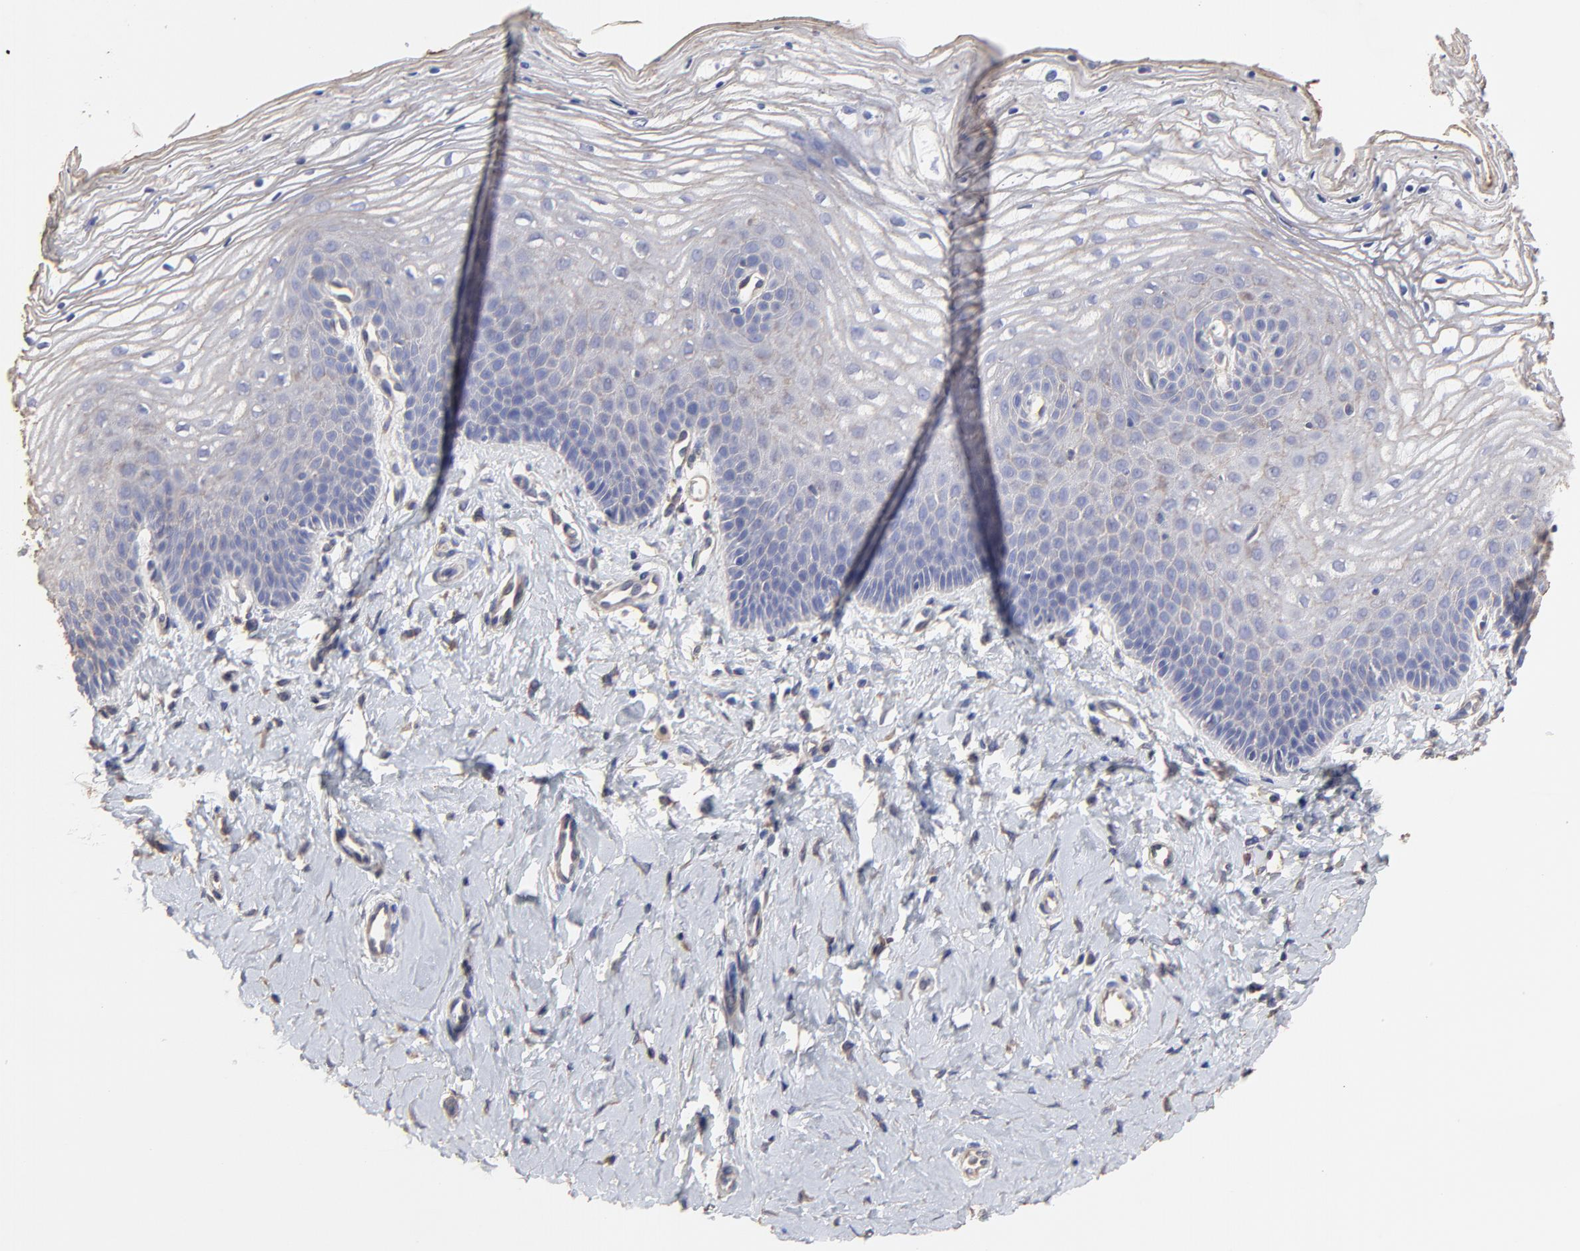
{"staining": {"intensity": "weak", "quantity": "25%-75%", "location": "cytoplasmic/membranous"}, "tissue": "vagina", "cell_type": "Squamous epithelial cells", "image_type": "normal", "snomed": [{"axis": "morphology", "description": "Normal tissue, NOS"}, {"axis": "topography", "description": "Vagina"}], "caption": "Immunohistochemical staining of unremarkable human vagina reveals weak cytoplasmic/membranous protein positivity in approximately 25%-75% of squamous epithelial cells.", "gene": "LRCH2", "patient": {"sex": "female", "age": 68}}